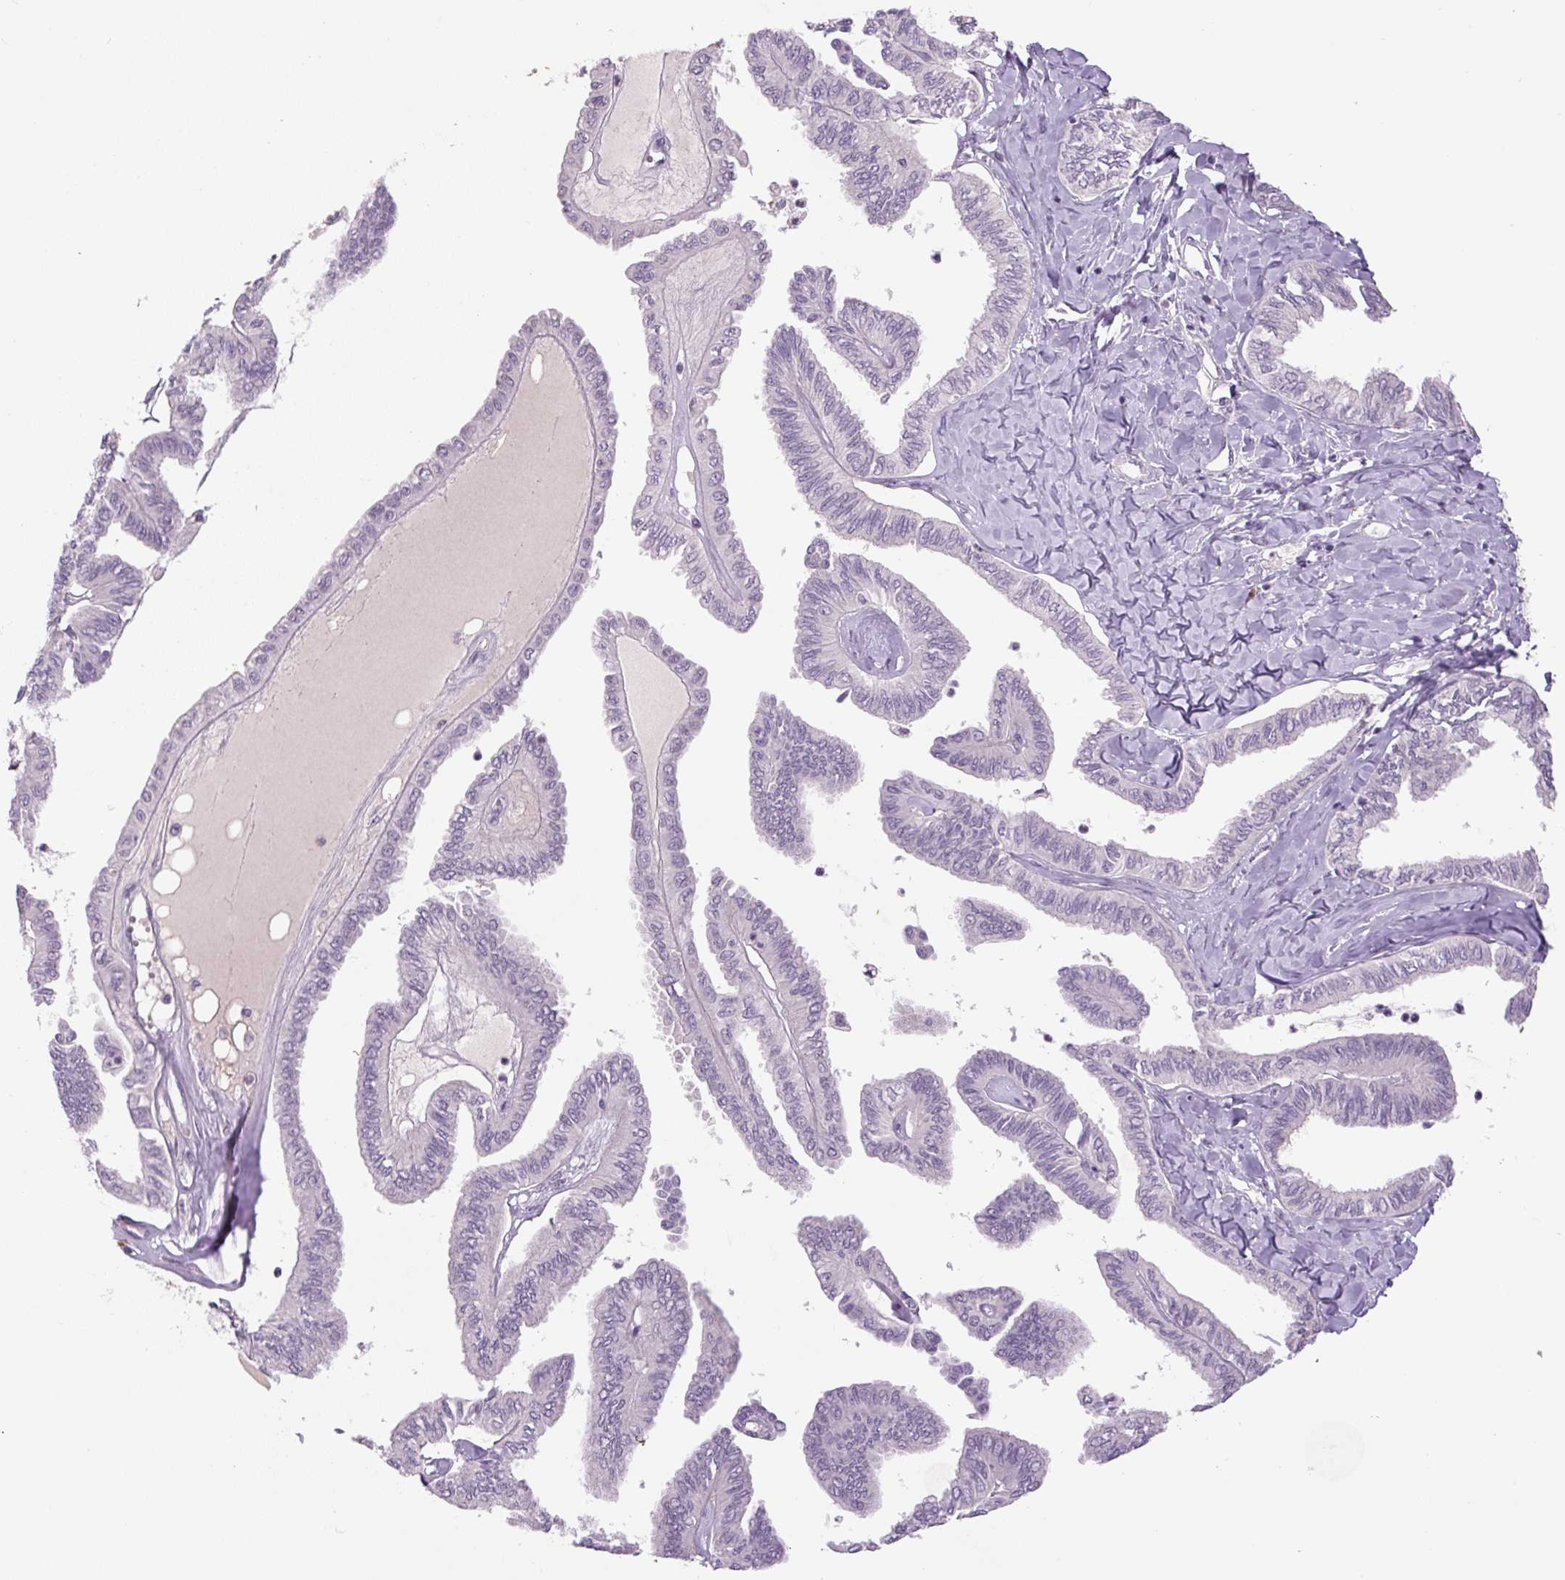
{"staining": {"intensity": "negative", "quantity": "none", "location": "none"}, "tissue": "ovarian cancer", "cell_type": "Tumor cells", "image_type": "cancer", "snomed": [{"axis": "morphology", "description": "Carcinoma, endometroid"}, {"axis": "topography", "description": "Ovary"}], "caption": "Immunohistochemistry (IHC) of human ovarian endometroid carcinoma exhibits no expression in tumor cells.", "gene": "TMEM100", "patient": {"sex": "female", "age": 70}}